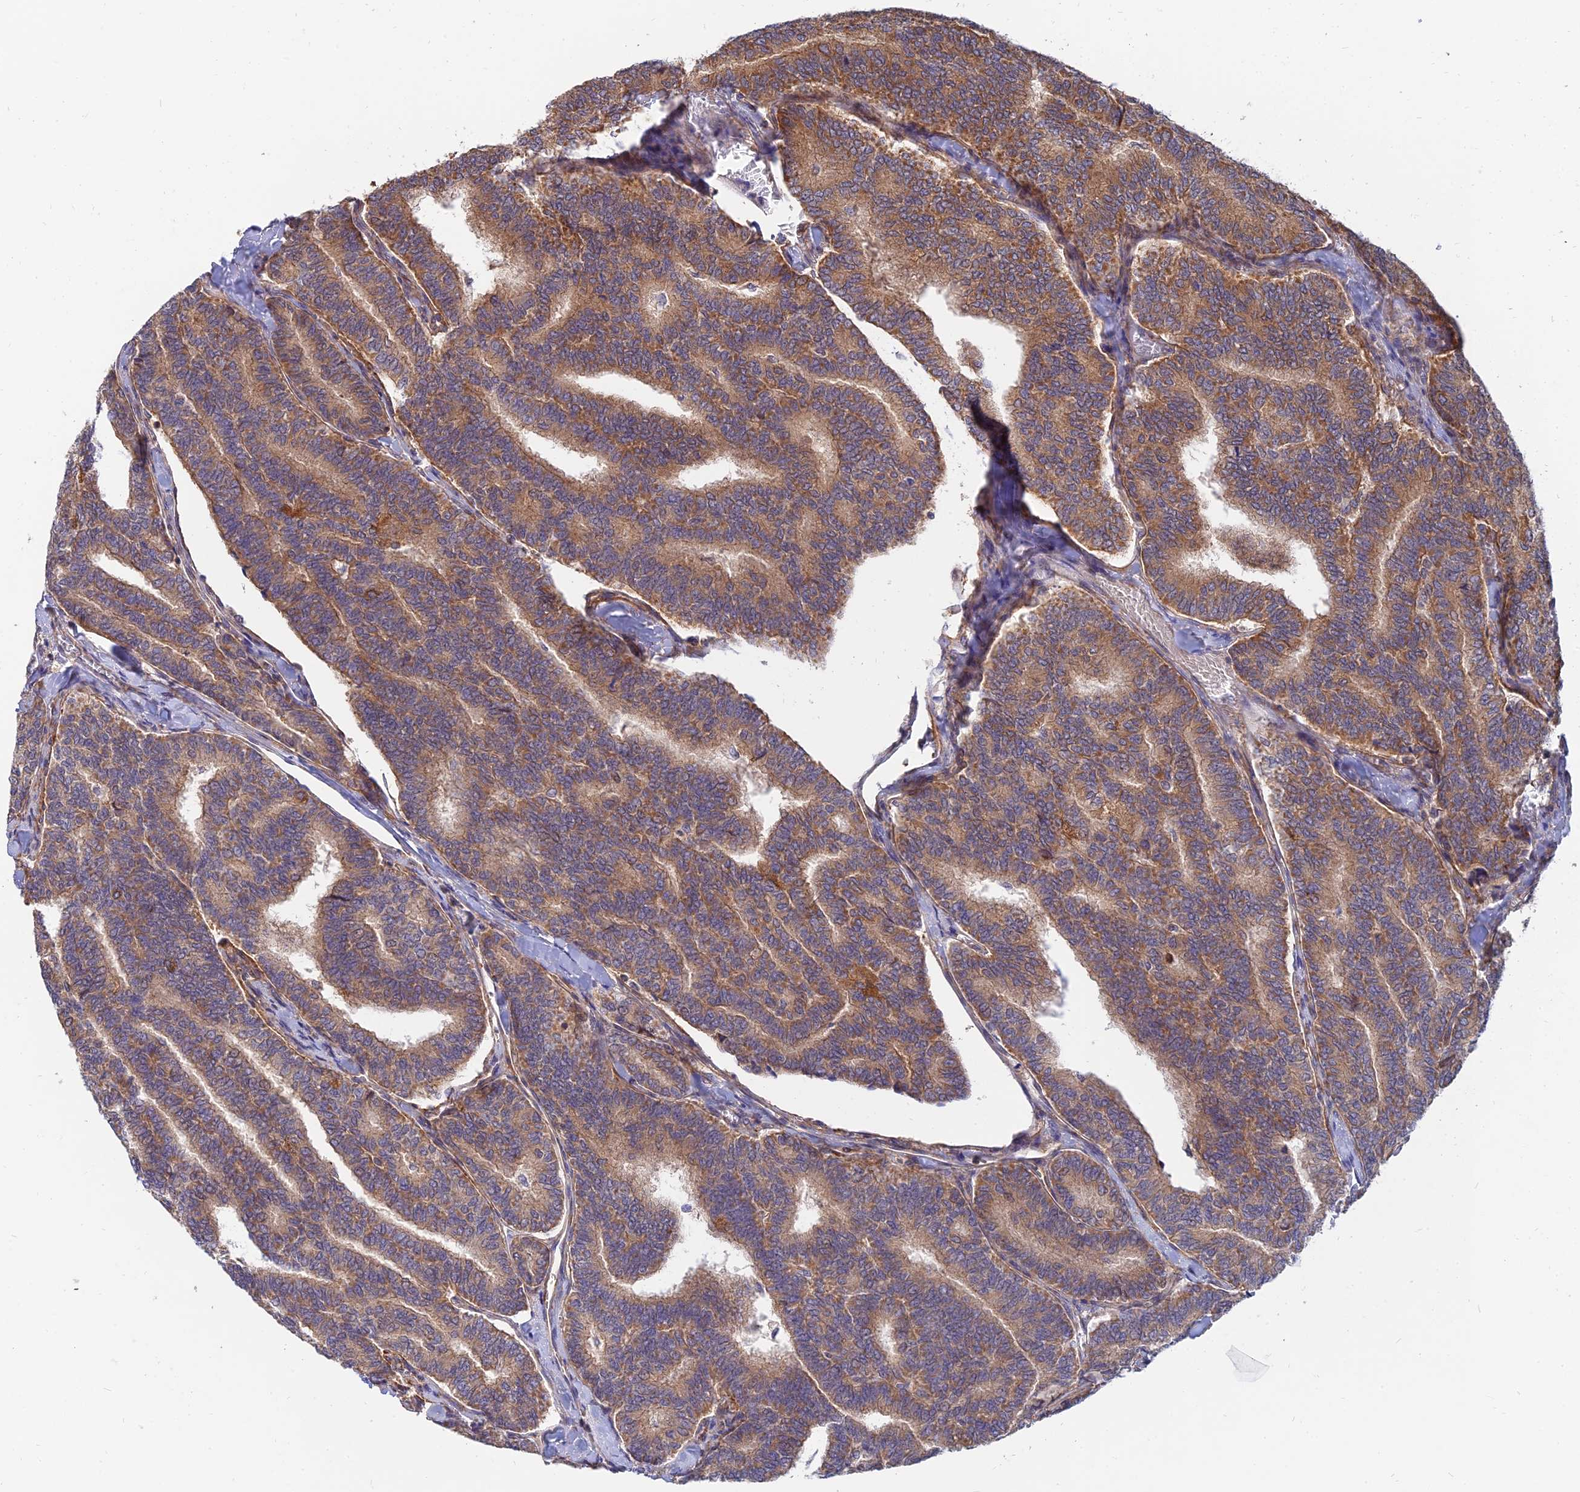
{"staining": {"intensity": "moderate", "quantity": ">75%", "location": "cytoplasmic/membranous"}, "tissue": "thyroid cancer", "cell_type": "Tumor cells", "image_type": "cancer", "snomed": [{"axis": "morphology", "description": "Papillary adenocarcinoma, NOS"}, {"axis": "topography", "description": "Thyroid gland"}], "caption": "Papillary adenocarcinoma (thyroid) tissue demonstrates moderate cytoplasmic/membranous positivity in approximately >75% of tumor cells", "gene": "WDR41", "patient": {"sex": "female", "age": 35}}